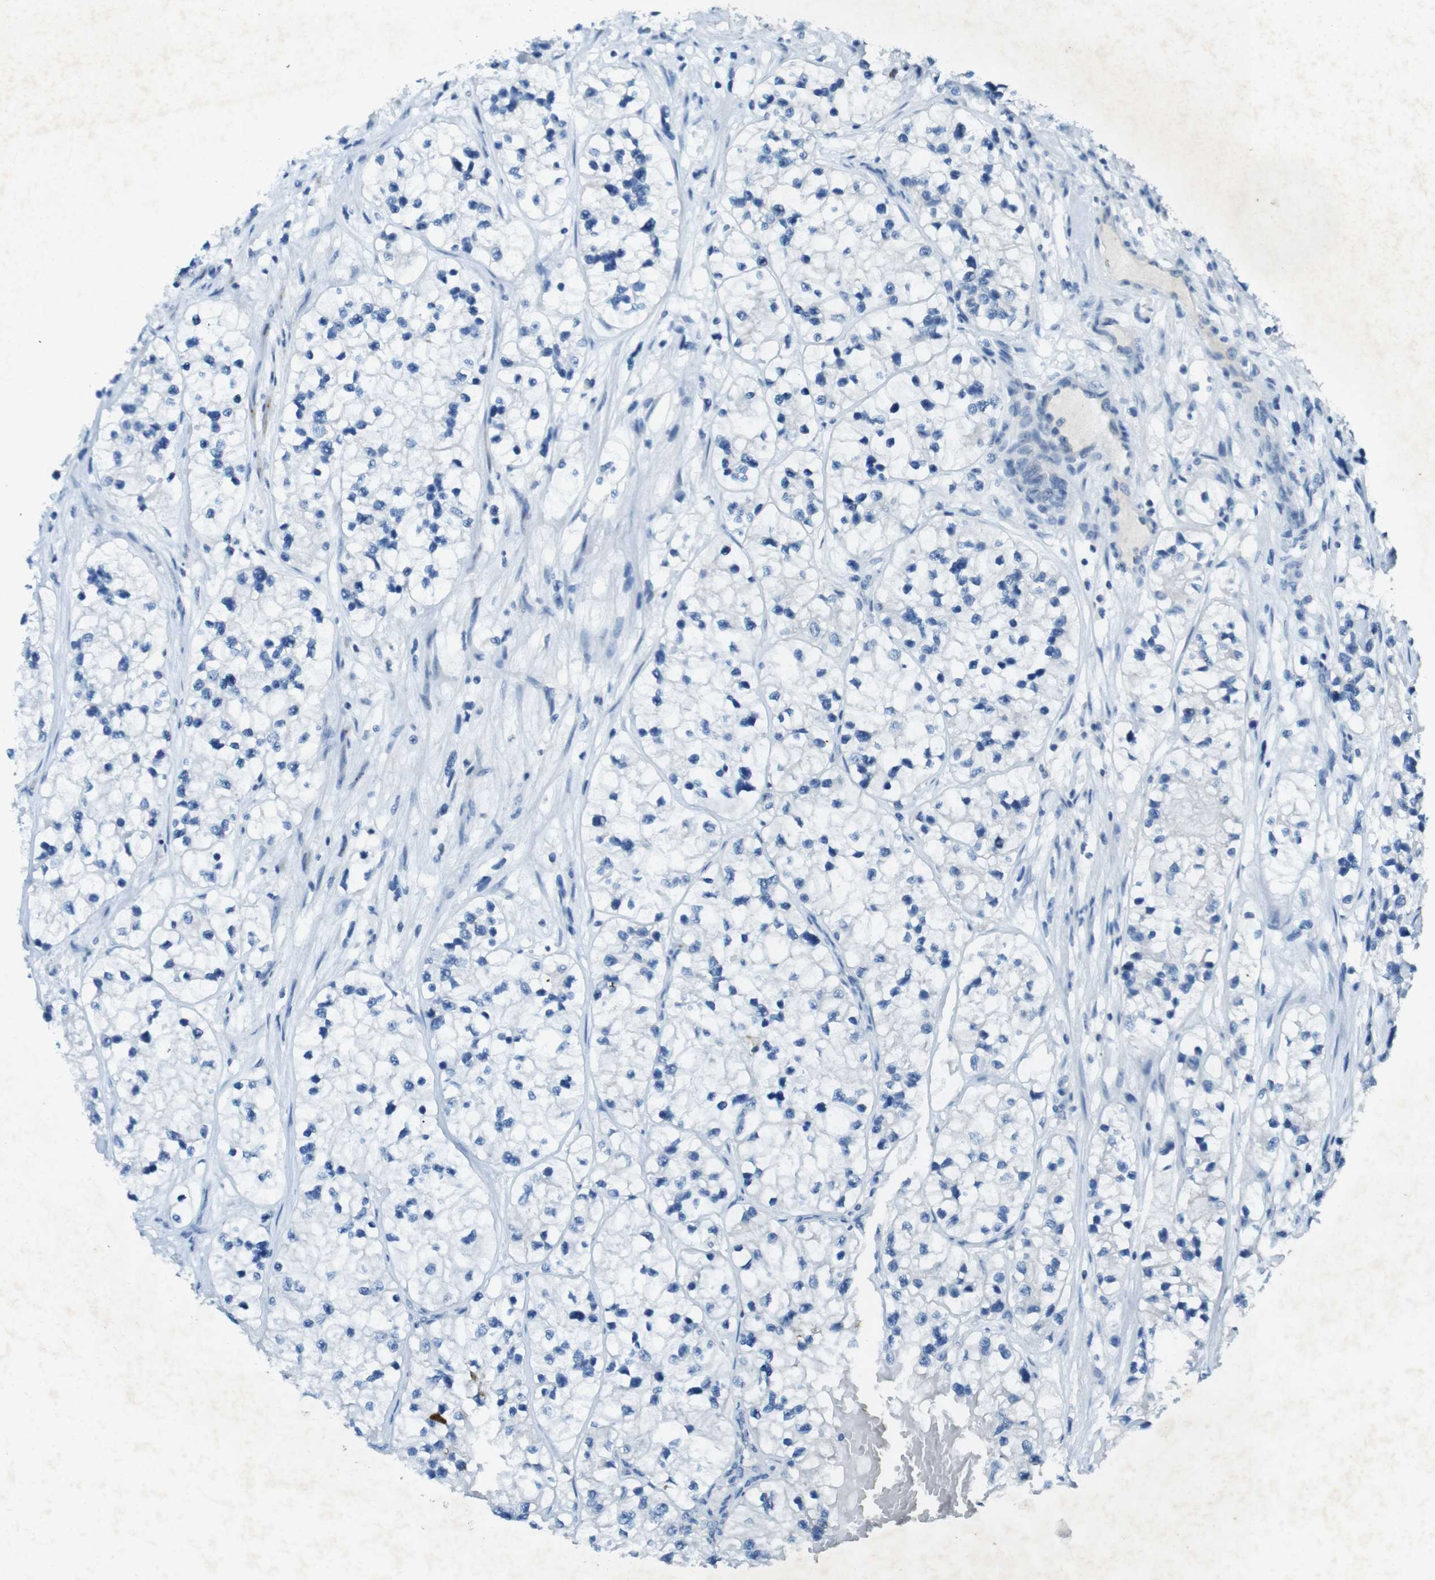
{"staining": {"intensity": "negative", "quantity": "none", "location": "none"}, "tissue": "renal cancer", "cell_type": "Tumor cells", "image_type": "cancer", "snomed": [{"axis": "morphology", "description": "Adenocarcinoma, NOS"}, {"axis": "topography", "description": "Kidney"}], "caption": "High magnification brightfield microscopy of renal cancer stained with DAB (3,3'-diaminobenzidine) (brown) and counterstained with hematoxylin (blue): tumor cells show no significant staining.", "gene": "CD320", "patient": {"sex": "female", "age": 57}}